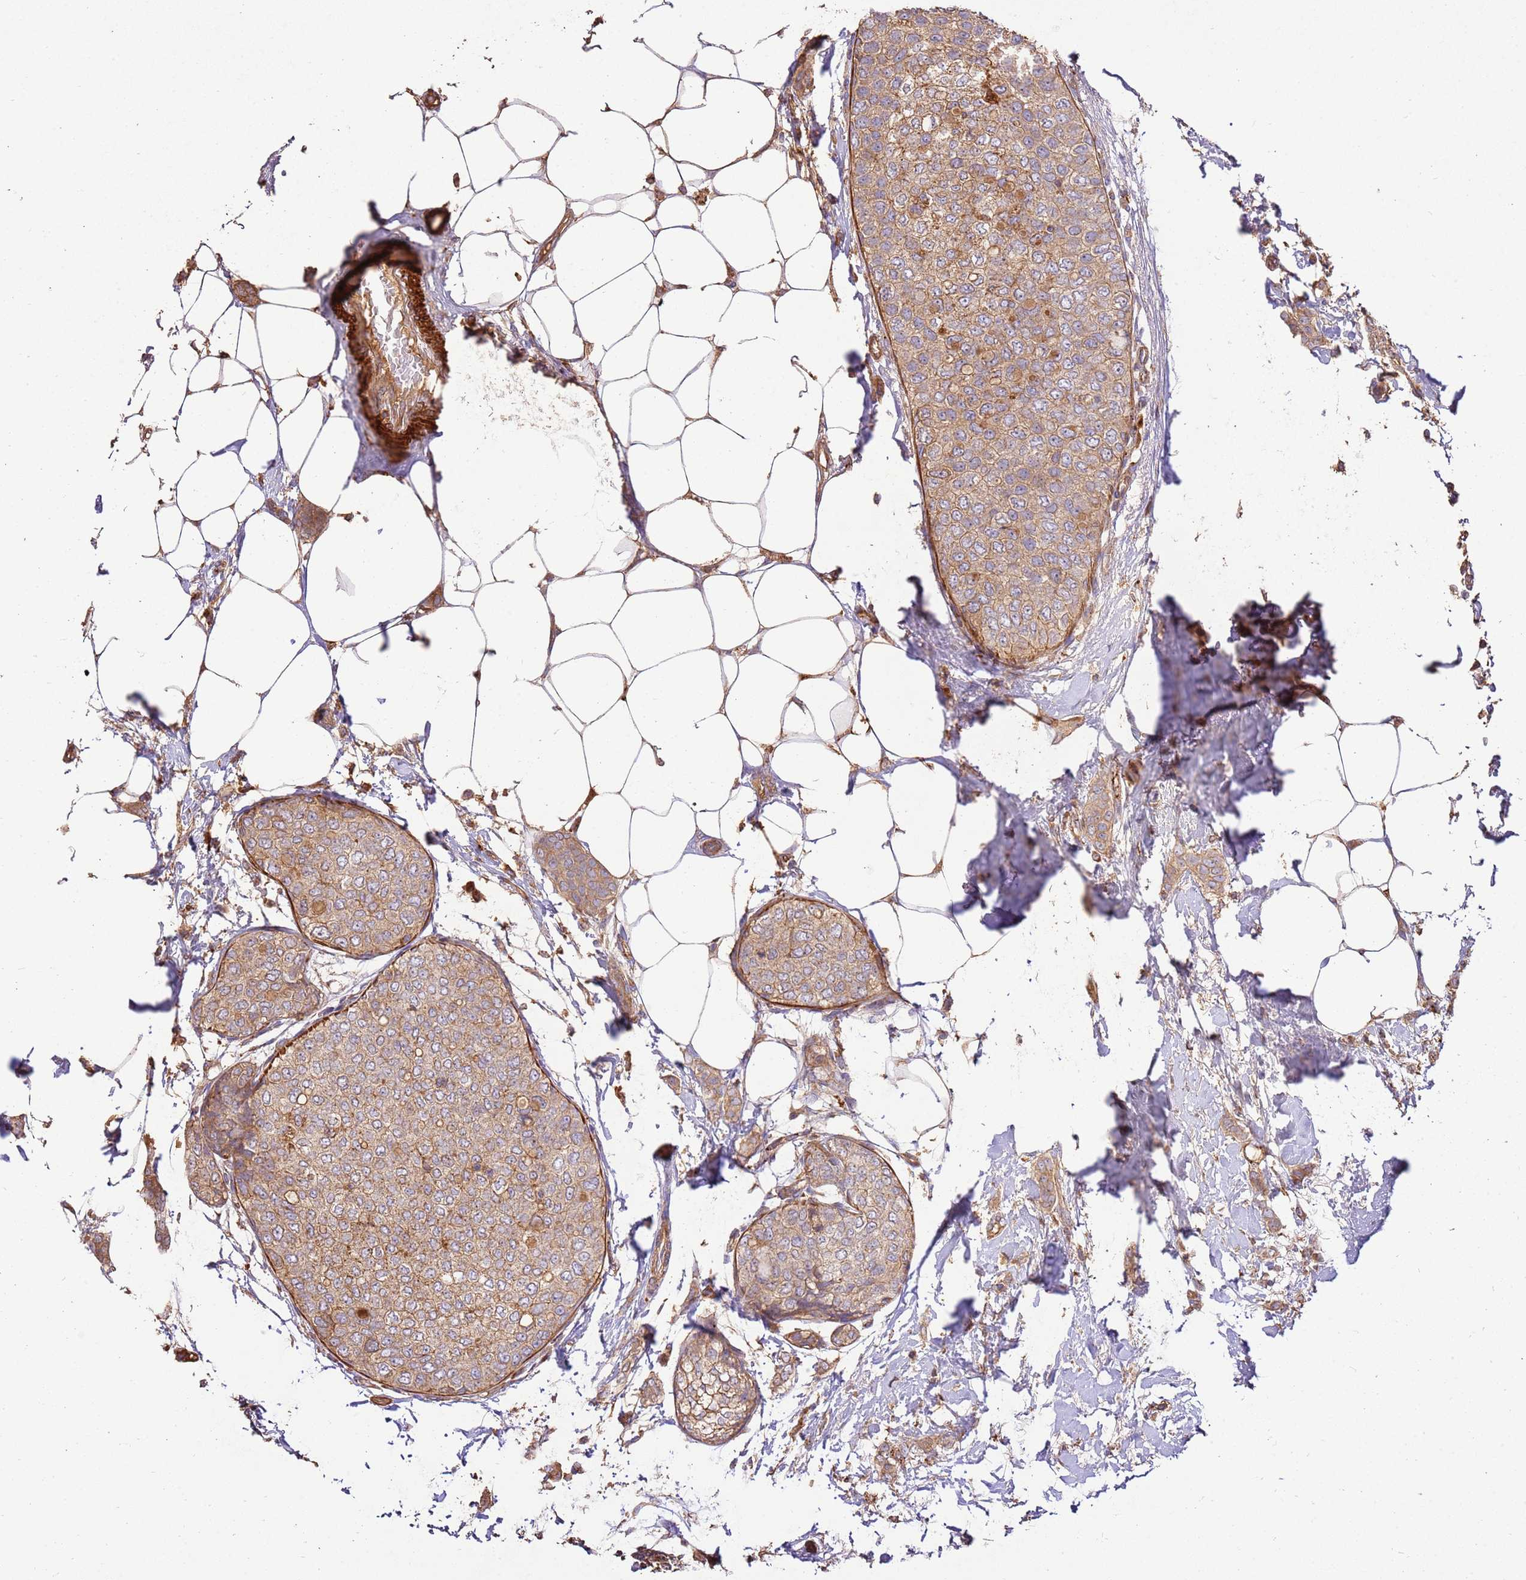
{"staining": {"intensity": "moderate", "quantity": ">75%", "location": "cytoplasmic/membranous"}, "tissue": "breast cancer", "cell_type": "Tumor cells", "image_type": "cancer", "snomed": [{"axis": "morphology", "description": "Duct carcinoma"}, {"axis": "topography", "description": "Breast"}], "caption": "A brown stain shows moderate cytoplasmic/membranous staining of a protein in breast infiltrating ductal carcinoma tumor cells.", "gene": "CEP55", "patient": {"sex": "female", "age": 72}}